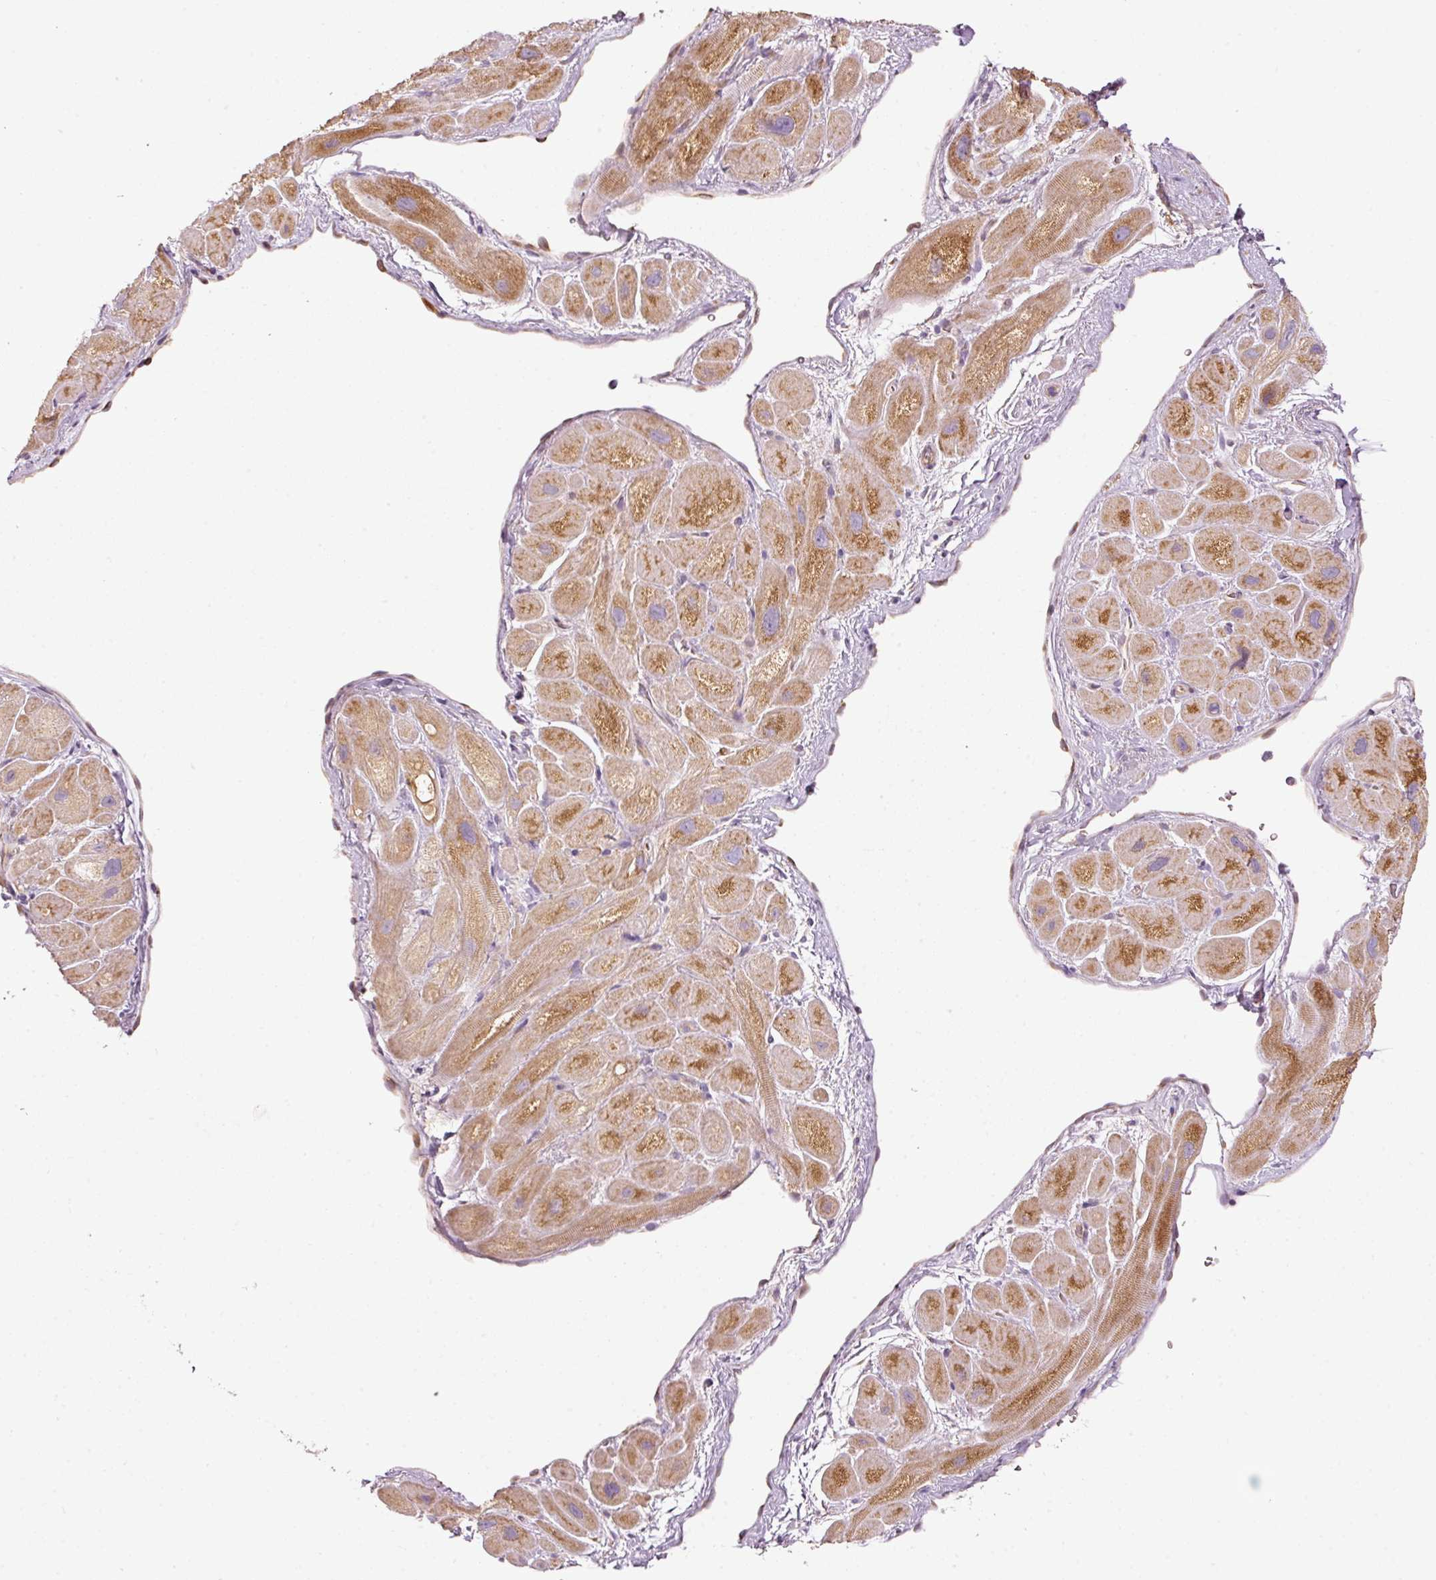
{"staining": {"intensity": "moderate", "quantity": ">75%", "location": "cytoplasmic/membranous"}, "tissue": "heart muscle", "cell_type": "Cardiomyocytes", "image_type": "normal", "snomed": [{"axis": "morphology", "description": "Normal tissue, NOS"}, {"axis": "topography", "description": "Heart"}], "caption": "Immunohistochemistry (IHC) image of normal heart muscle stained for a protein (brown), which shows medium levels of moderate cytoplasmic/membranous positivity in about >75% of cardiomyocytes.", "gene": "MAP10", "patient": {"sex": "male", "age": 49}}